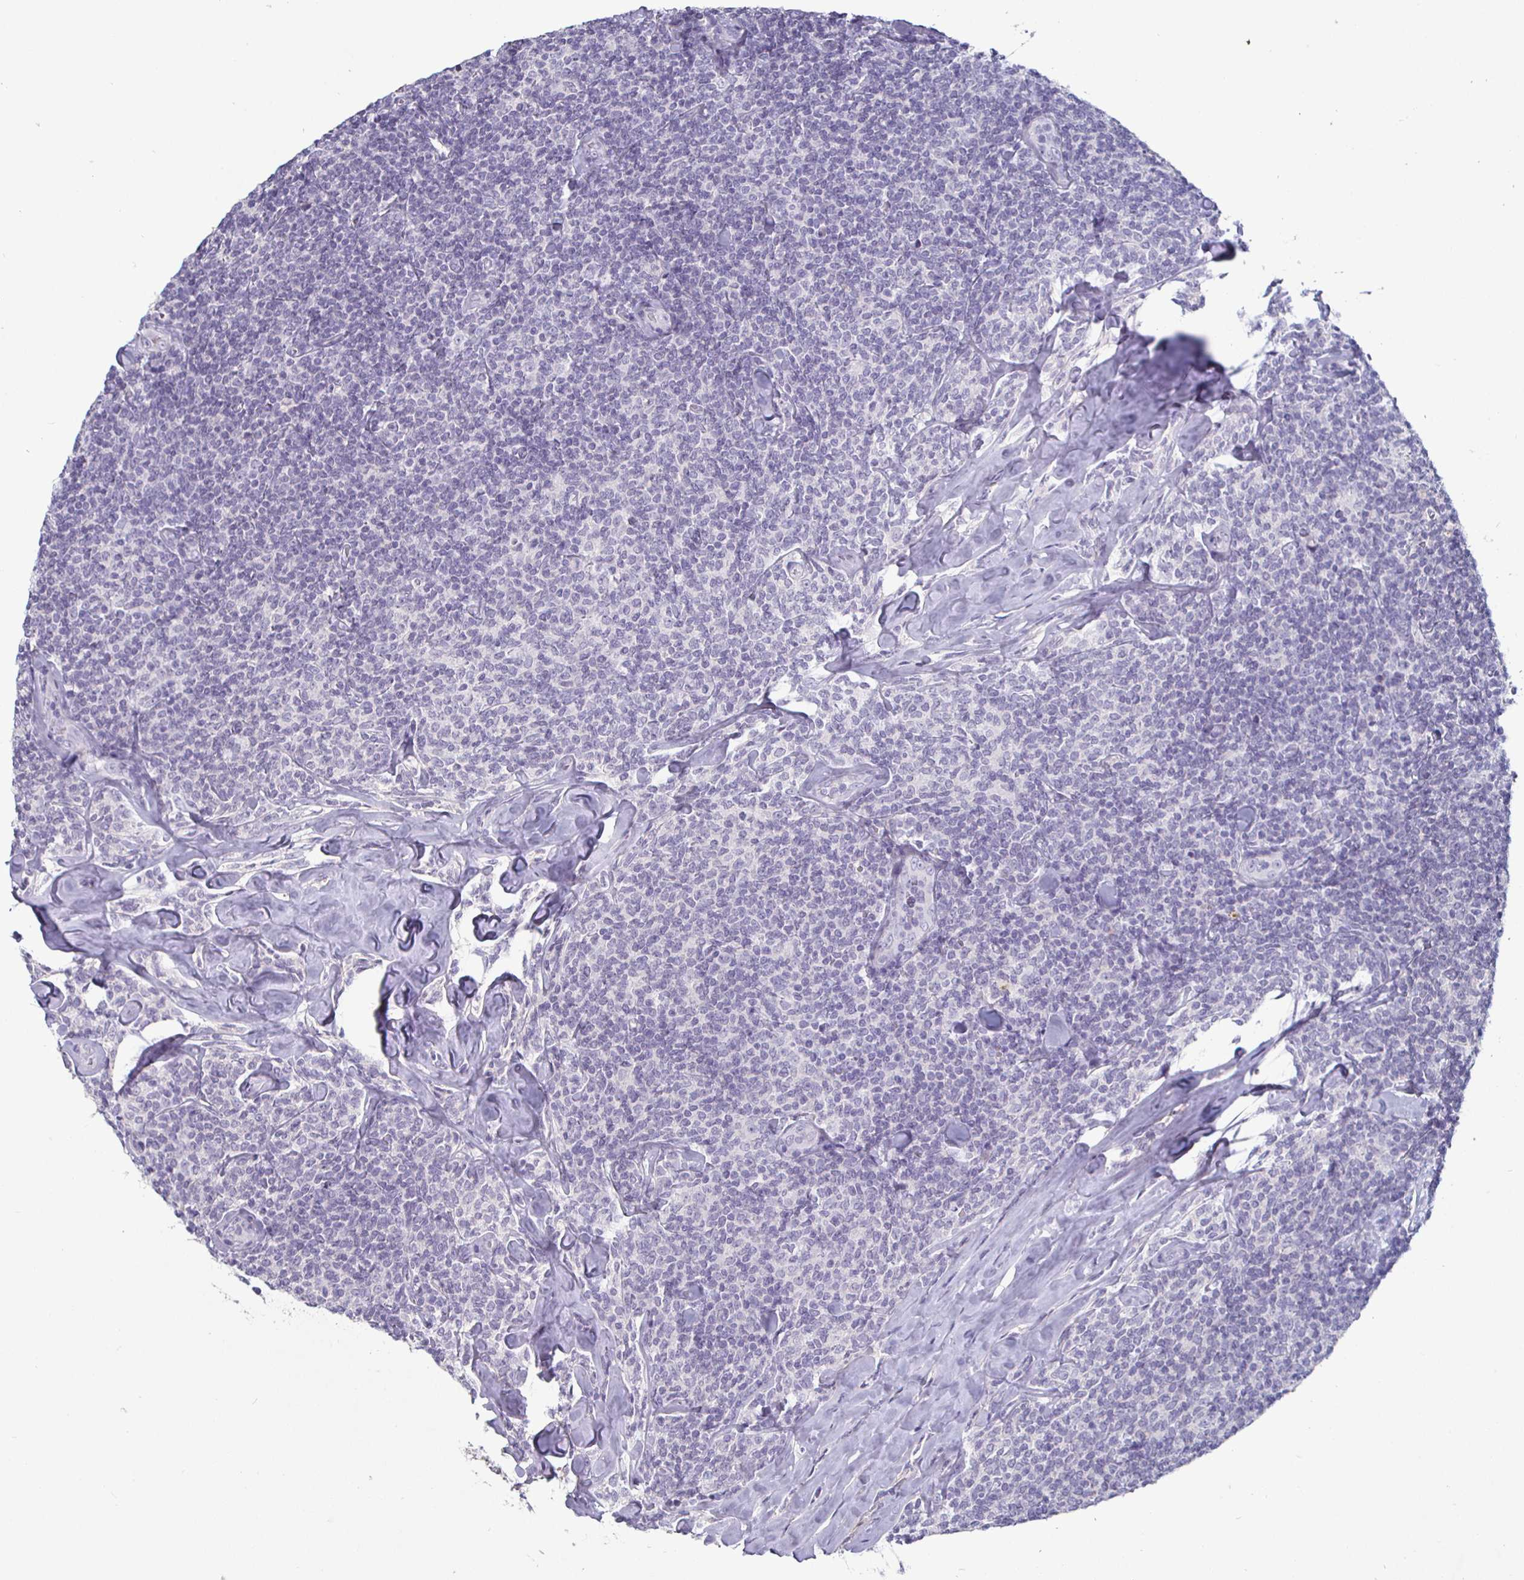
{"staining": {"intensity": "negative", "quantity": "none", "location": "none"}, "tissue": "lymphoma", "cell_type": "Tumor cells", "image_type": "cancer", "snomed": [{"axis": "morphology", "description": "Malignant lymphoma, non-Hodgkin's type, Low grade"}, {"axis": "topography", "description": "Lymph node"}], "caption": "Immunohistochemistry histopathology image of malignant lymphoma, non-Hodgkin's type (low-grade) stained for a protein (brown), which exhibits no staining in tumor cells.", "gene": "ENPP1", "patient": {"sex": "female", "age": 56}}